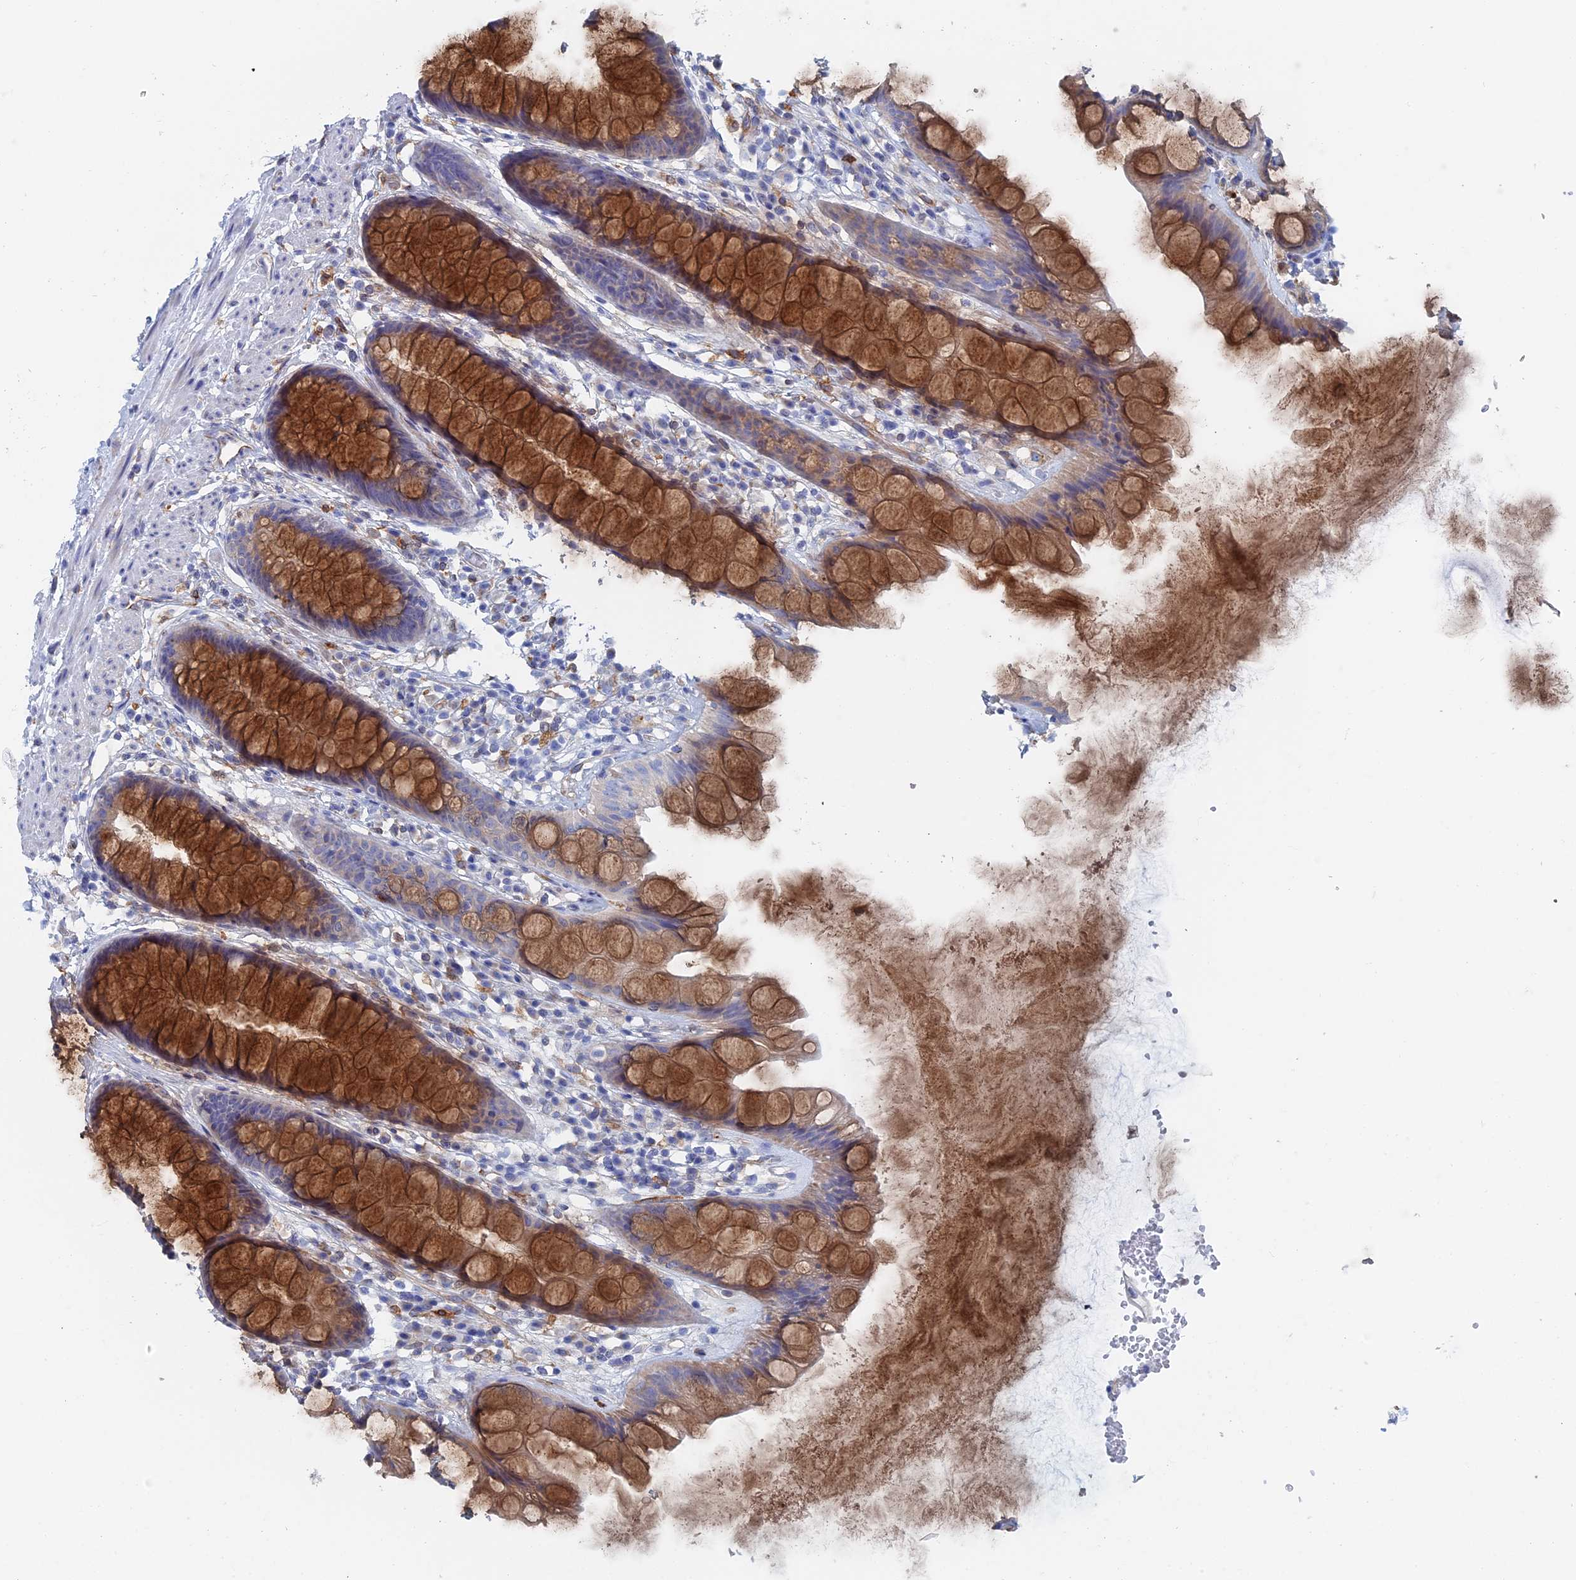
{"staining": {"intensity": "strong", "quantity": "25%-75%", "location": "cytoplasmic/membranous"}, "tissue": "rectum", "cell_type": "Glandular cells", "image_type": "normal", "snomed": [{"axis": "morphology", "description": "Normal tissue, NOS"}, {"axis": "topography", "description": "Rectum"}], "caption": "A high-resolution micrograph shows IHC staining of unremarkable rectum, which shows strong cytoplasmic/membranous positivity in about 25%-75% of glandular cells.", "gene": "COG7", "patient": {"sex": "male", "age": 74}}